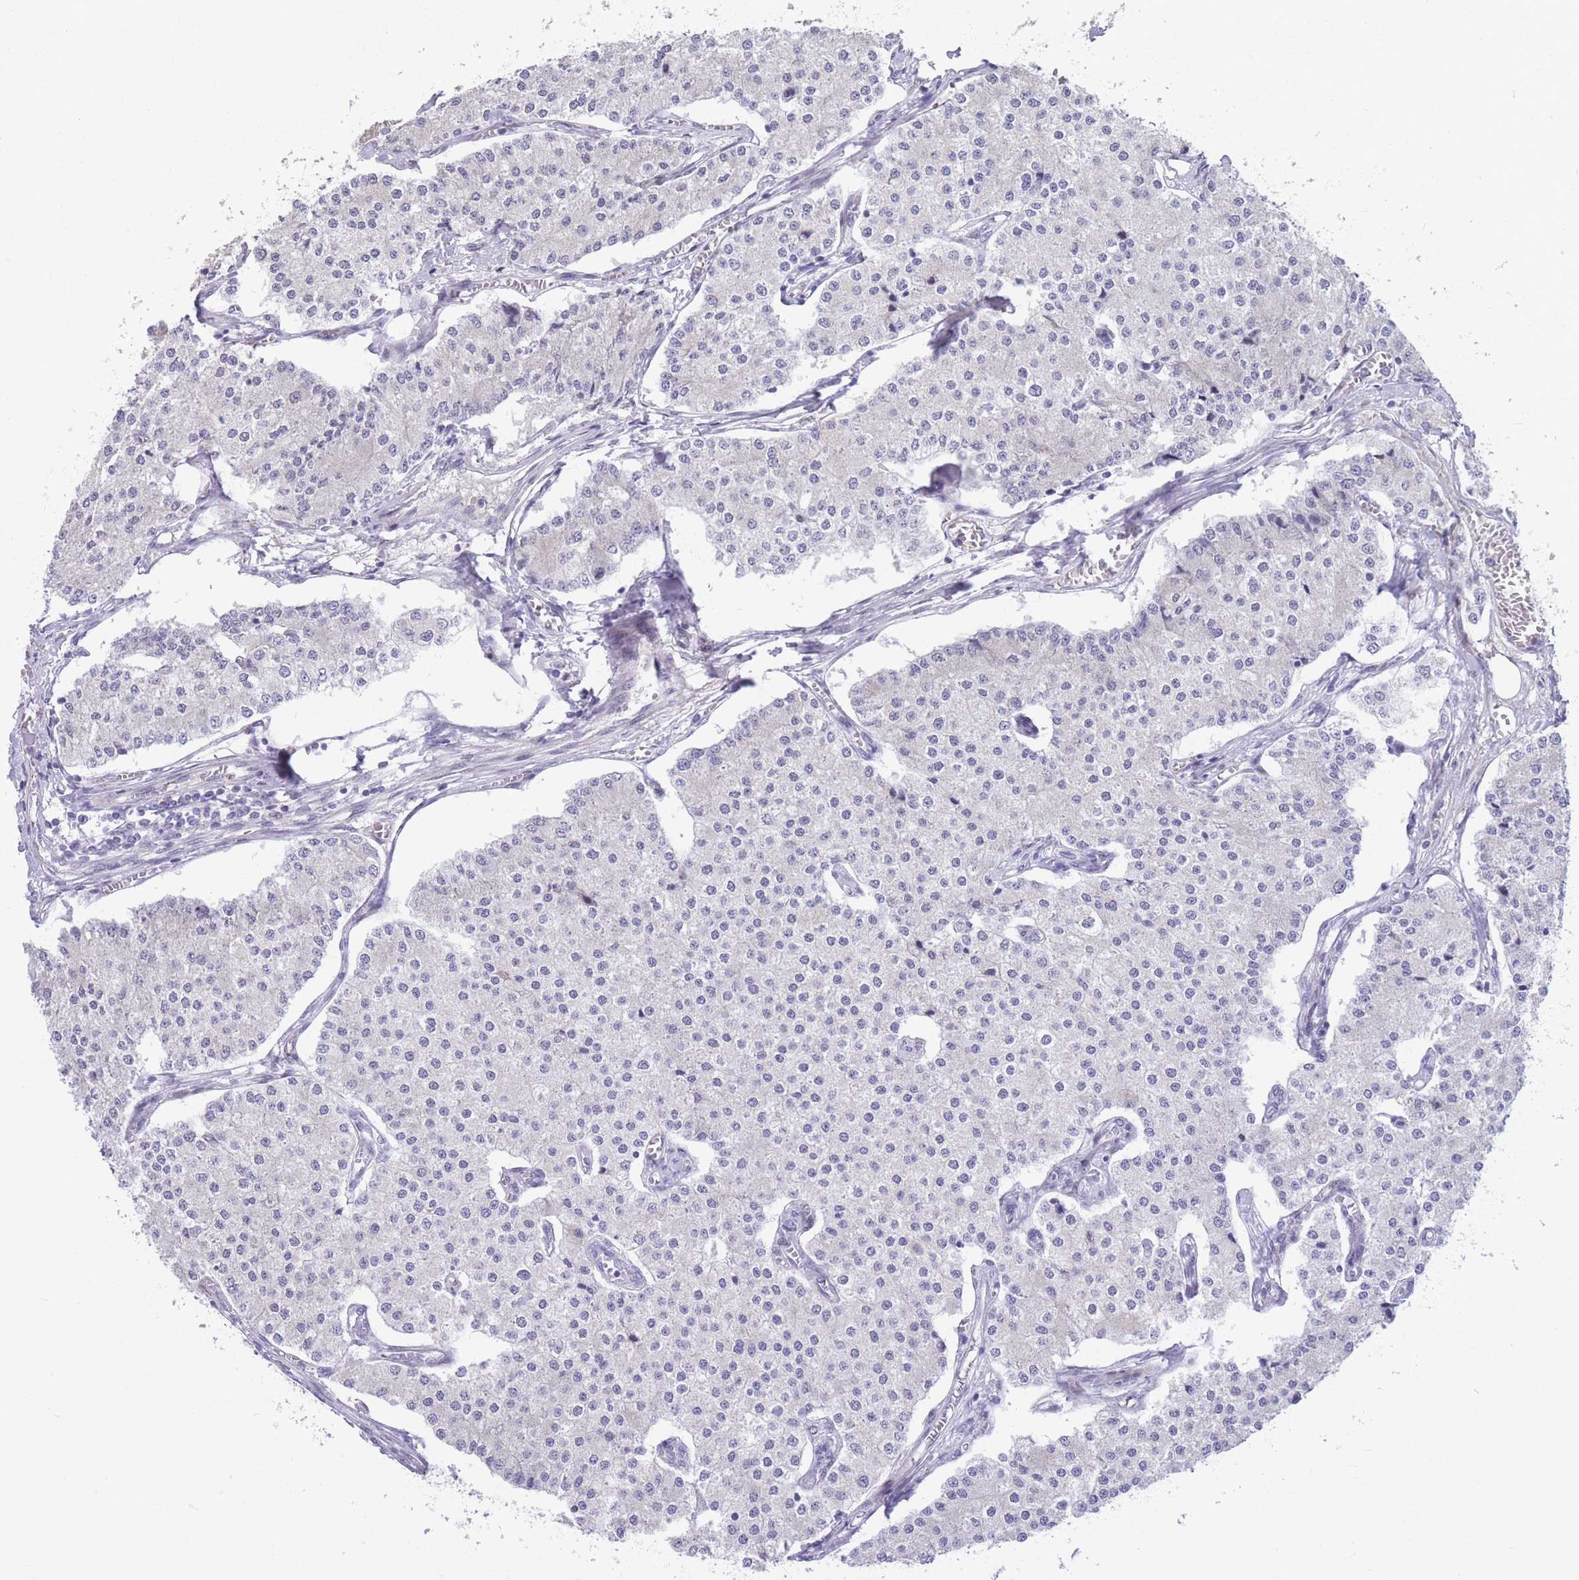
{"staining": {"intensity": "negative", "quantity": "none", "location": "none"}, "tissue": "carcinoid", "cell_type": "Tumor cells", "image_type": "cancer", "snomed": [{"axis": "morphology", "description": "Carcinoid, malignant, NOS"}, {"axis": "topography", "description": "Colon"}], "caption": "This is a micrograph of IHC staining of carcinoid, which shows no expression in tumor cells.", "gene": "SHCBP1", "patient": {"sex": "female", "age": 52}}